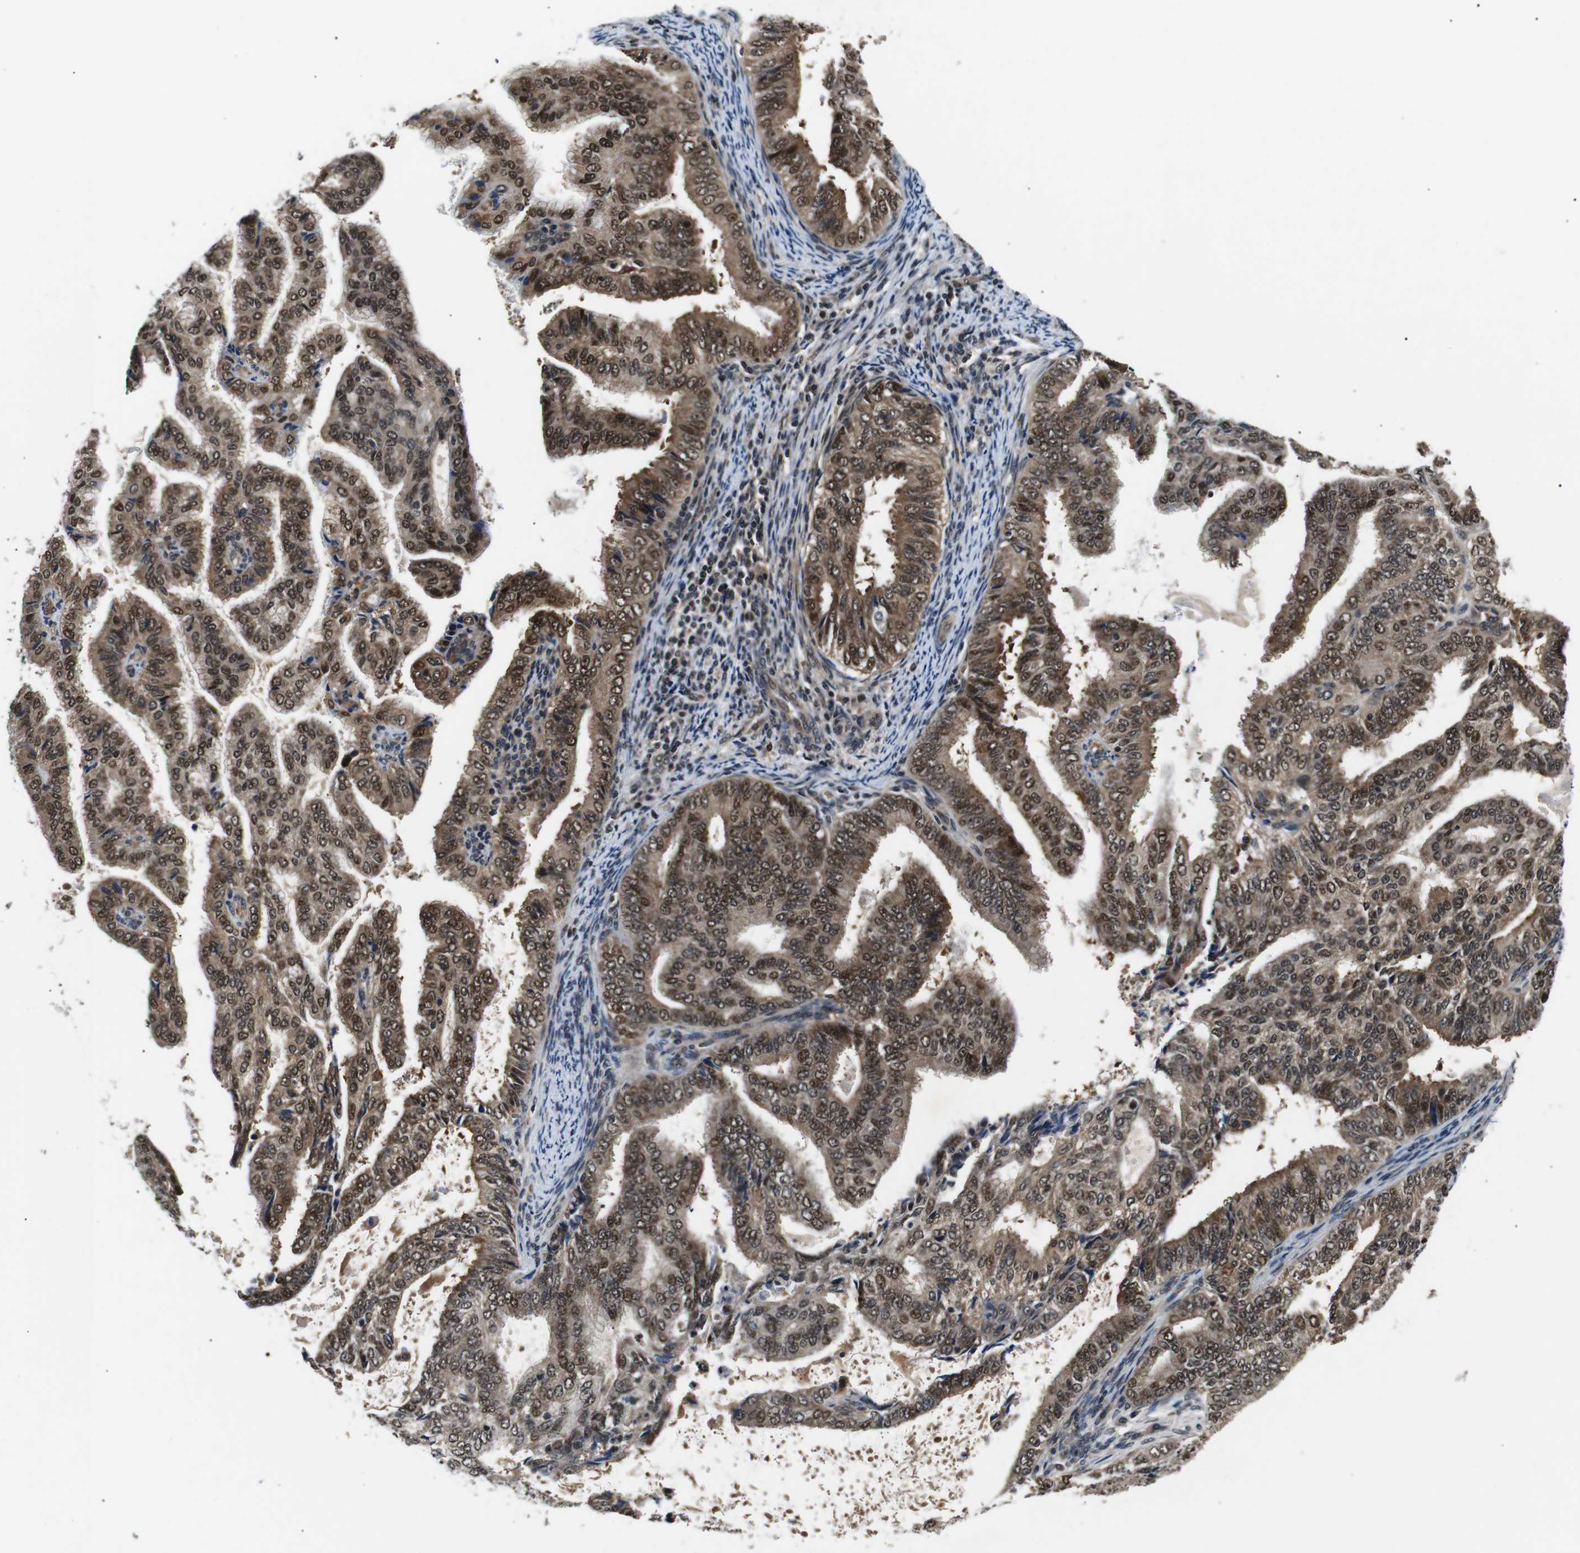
{"staining": {"intensity": "strong", "quantity": ">75%", "location": "cytoplasmic/membranous,nuclear"}, "tissue": "endometrial cancer", "cell_type": "Tumor cells", "image_type": "cancer", "snomed": [{"axis": "morphology", "description": "Adenocarcinoma, NOS"}, {"axis": "topography", "description": "Endometrium"}], "caption": "This is a histology image of IHC staining of endometrial adenocarcinoma, which shows strong expression in the cytoplasmic/membranous and nuclear of tumor cells.", "gene": "SKP1", "patient": {"sex": "female", "age": 58}}